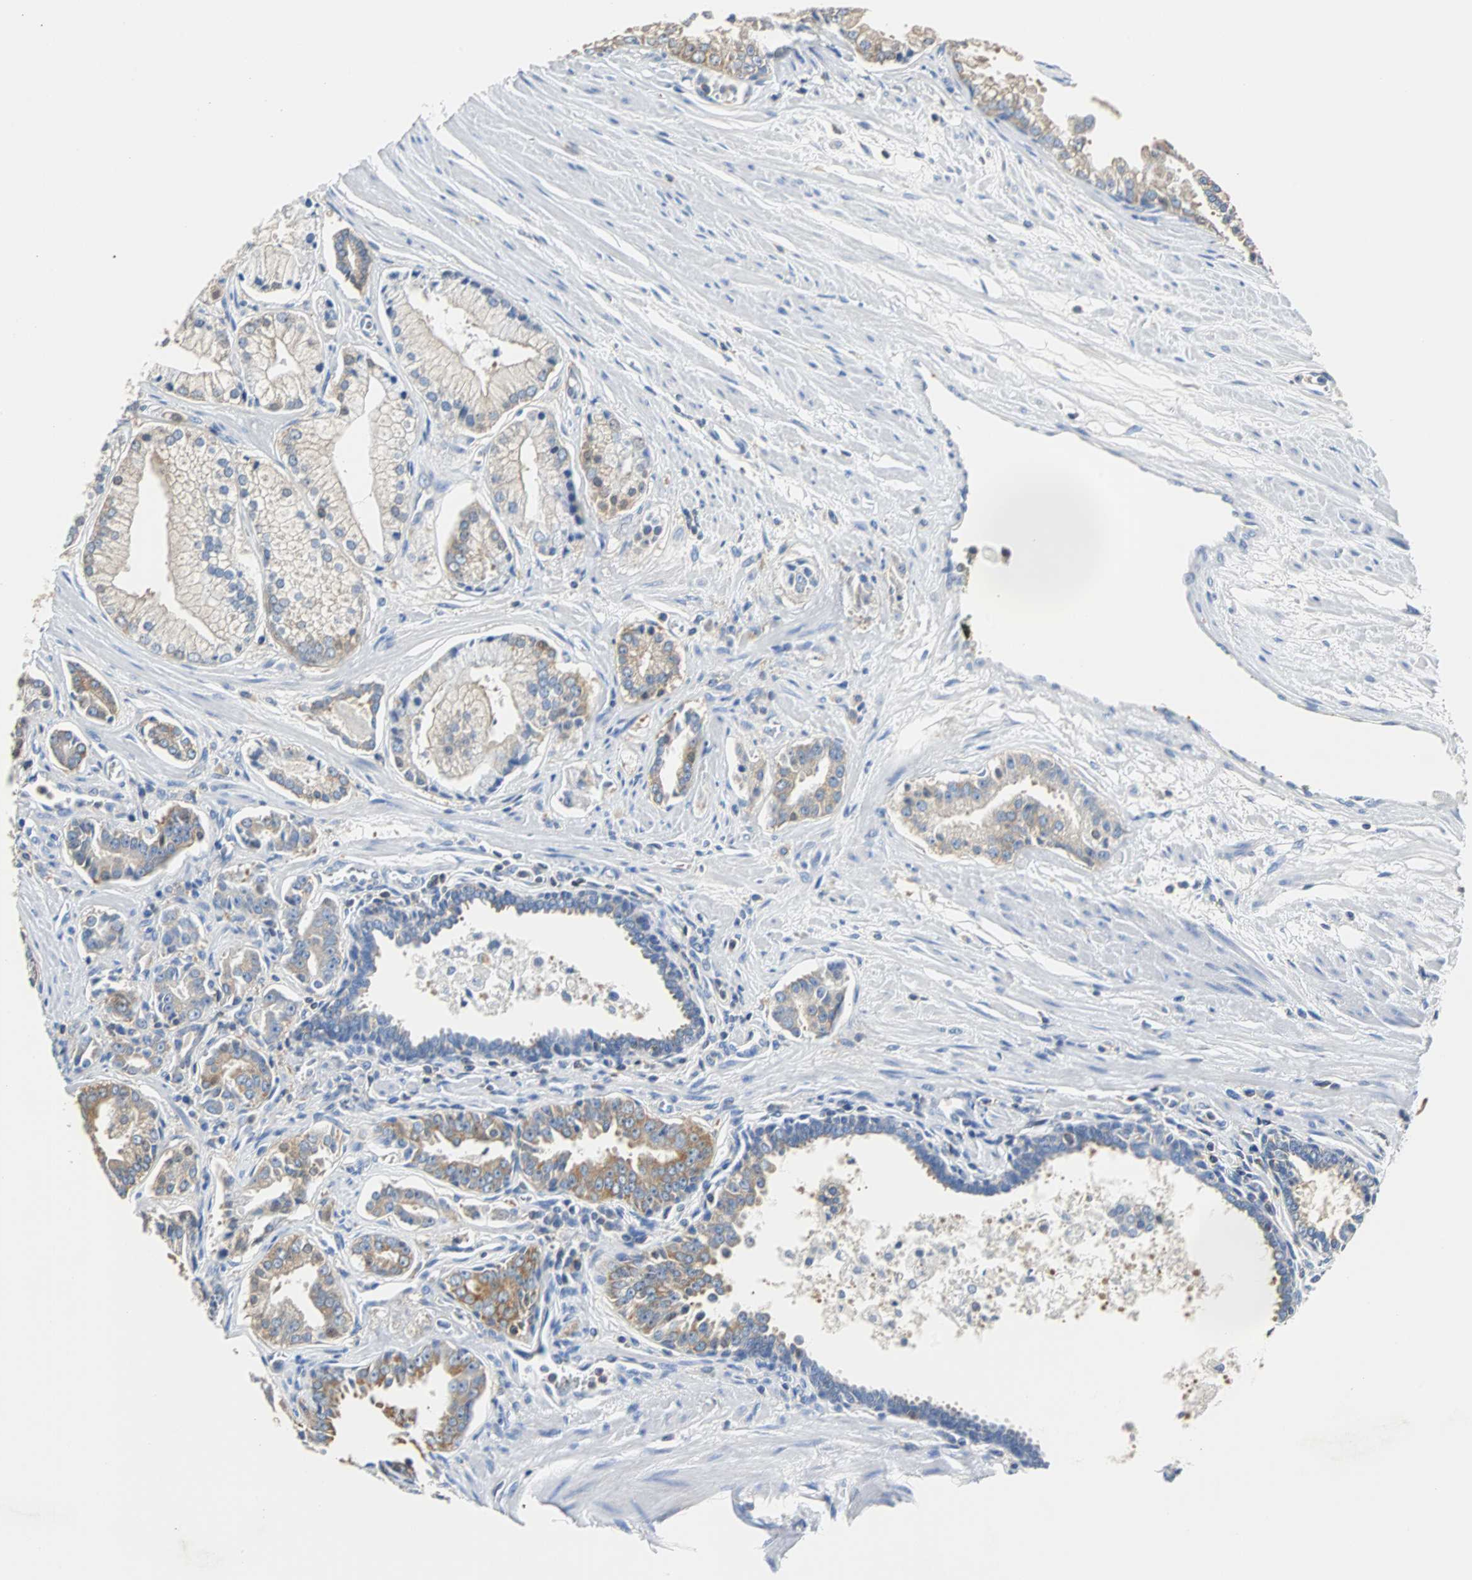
{"staining": {"intensity": "moderate", "quantity": ">75%", "location": "cytoplasmic/membranous"}, "tissue": "prostate cancer", "cell_type": "Tumor cells", "image_type": "cancer", "snomed": [{"axis": "morphology", "description": "Adenocarcinoma, High grade"}, {"axis": "topography", "description": "Prostate"}], "caption": "Moderate cytoplasmic/membranous expression for a protein is identified in approximately >75% of tumor cells of prostate high-grade adenocarcinoma using immunohistochemistry.", "gene": "TSC22D4", "patient": {"sex": "male", "age": 67}}